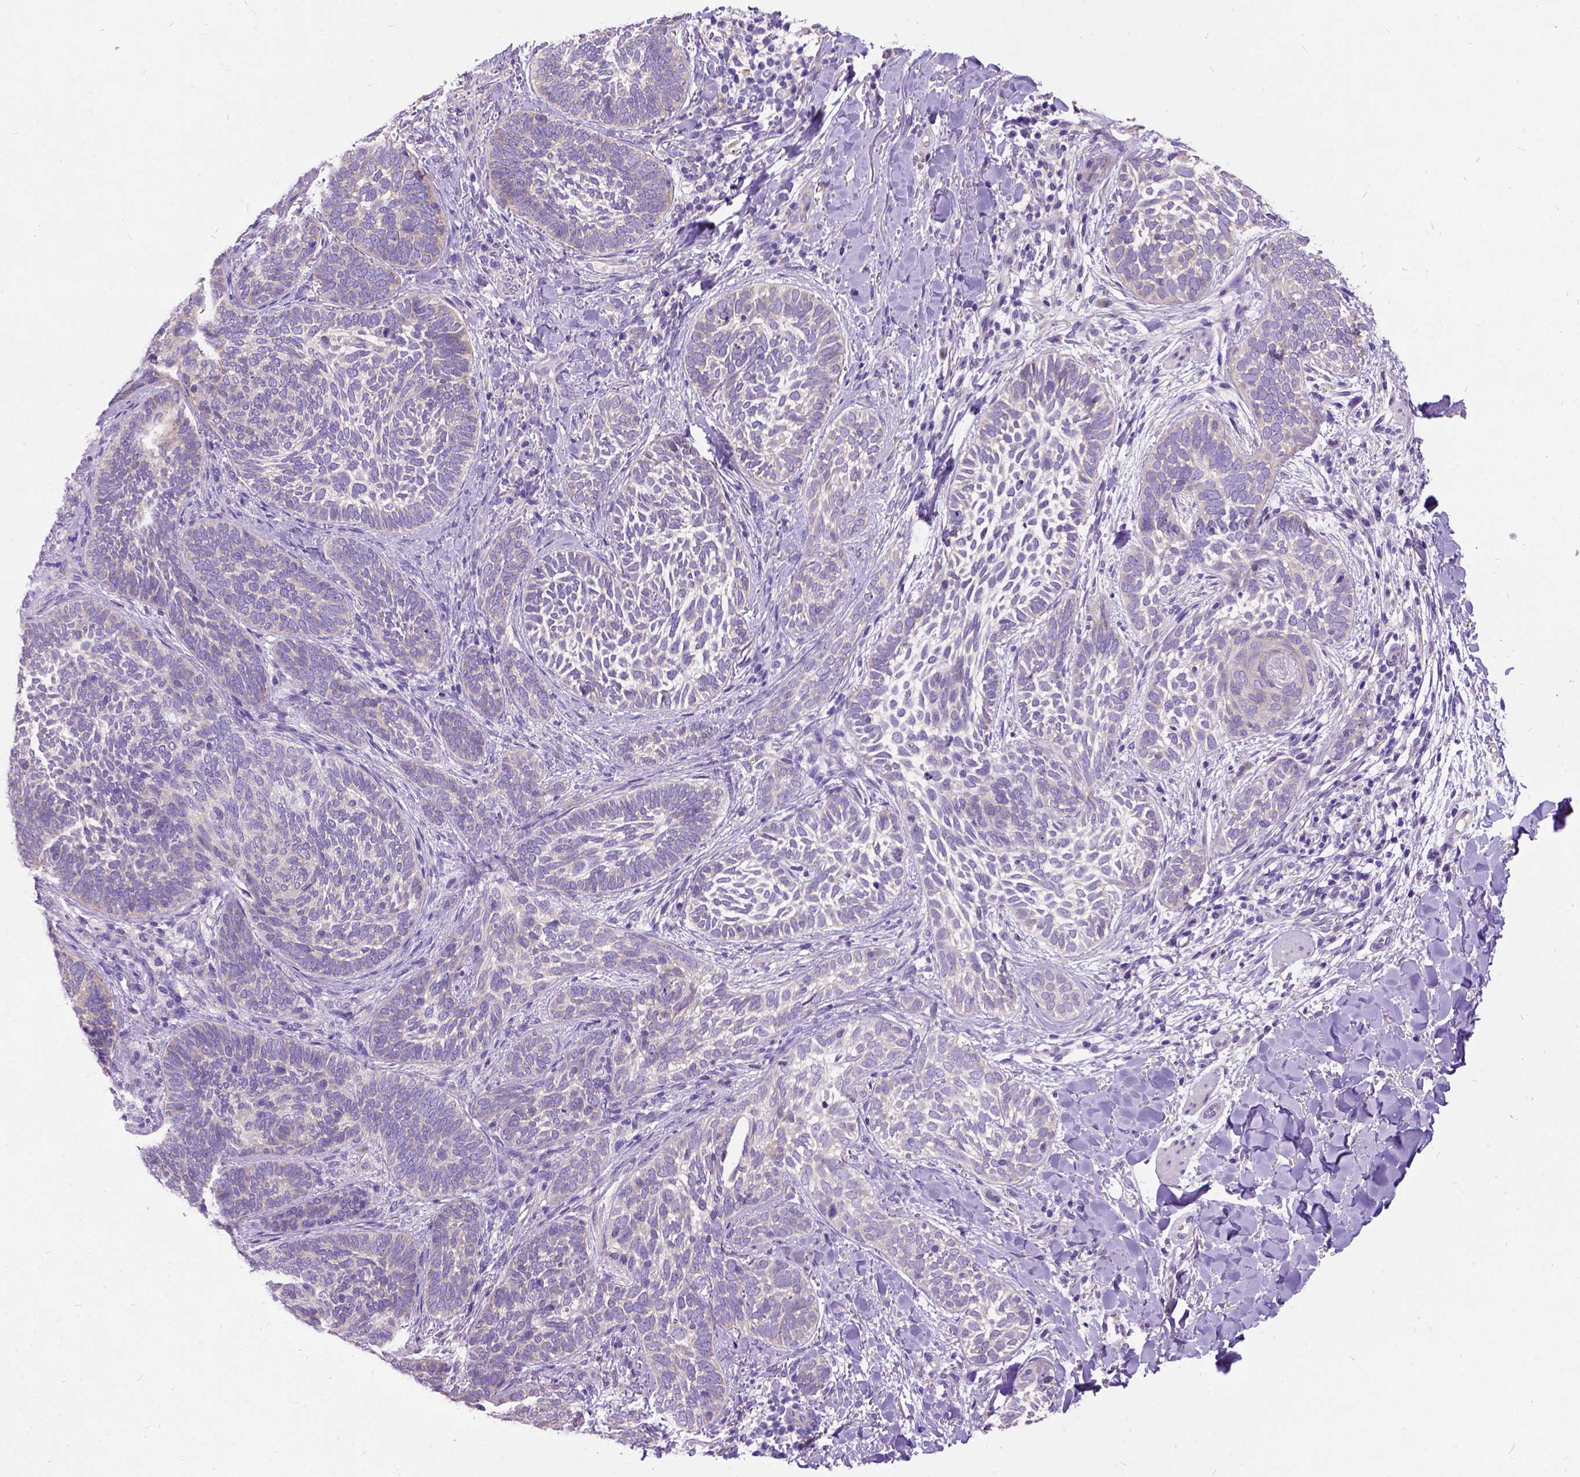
{"staining": {"intensity": "negative", "quantity": "none", "location": "none"}, "tissue": "skin cancer", "cell_type": "Tumor cells", "image_type": "cancer", "snomed": [{"axis": "morphology", "description": "Normal tissue, NOS"}, {"axis": "morphology", "description": "Basal cell carcinoma"}, {"axis": "topography", "description": "Skin"}], "caption": "An image of human skin basal cell carcinoma is negative for staining in tumor cells.", "gene": "CFAP54", "patient": {"sex": "male", "age": 46}}